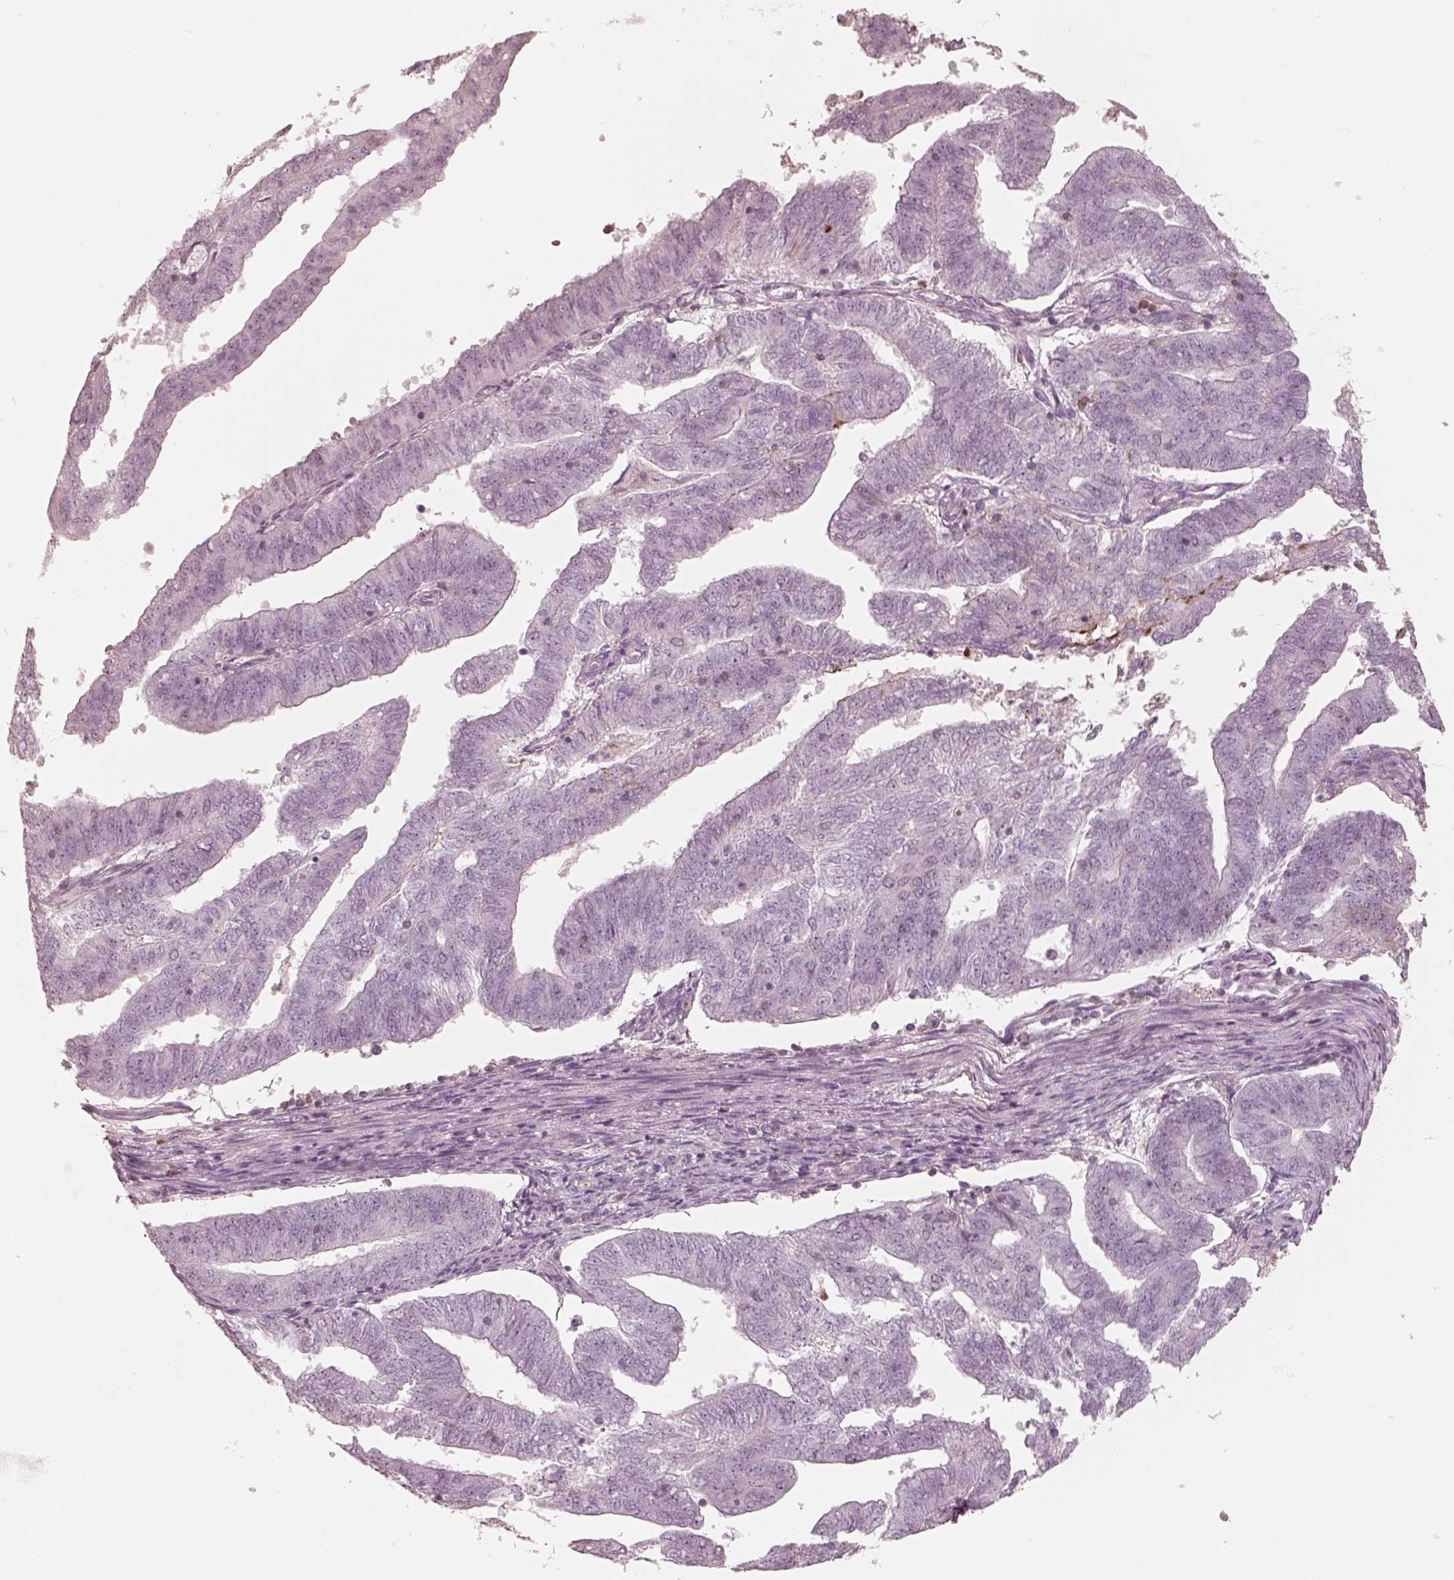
{"staining": {"intensity": "negative", "quantity": "none", "location": "none"}, "tissue": "endometrial cancer", "cell_type": "Tumor cells", "image_type": "cancer", "snomed": [{"axis": "morphology", "description": "Adenocarcinoma, NOS"}, {"axis": "topography", "description": "Endometrium"}], "caption": "This is a histopathology image of immunohistochemistry staining of endometrial cancer, which shows no expression in tumor cells.", "gene": "GPRIN1", "patient": {"sex": "female", "age": 82}}